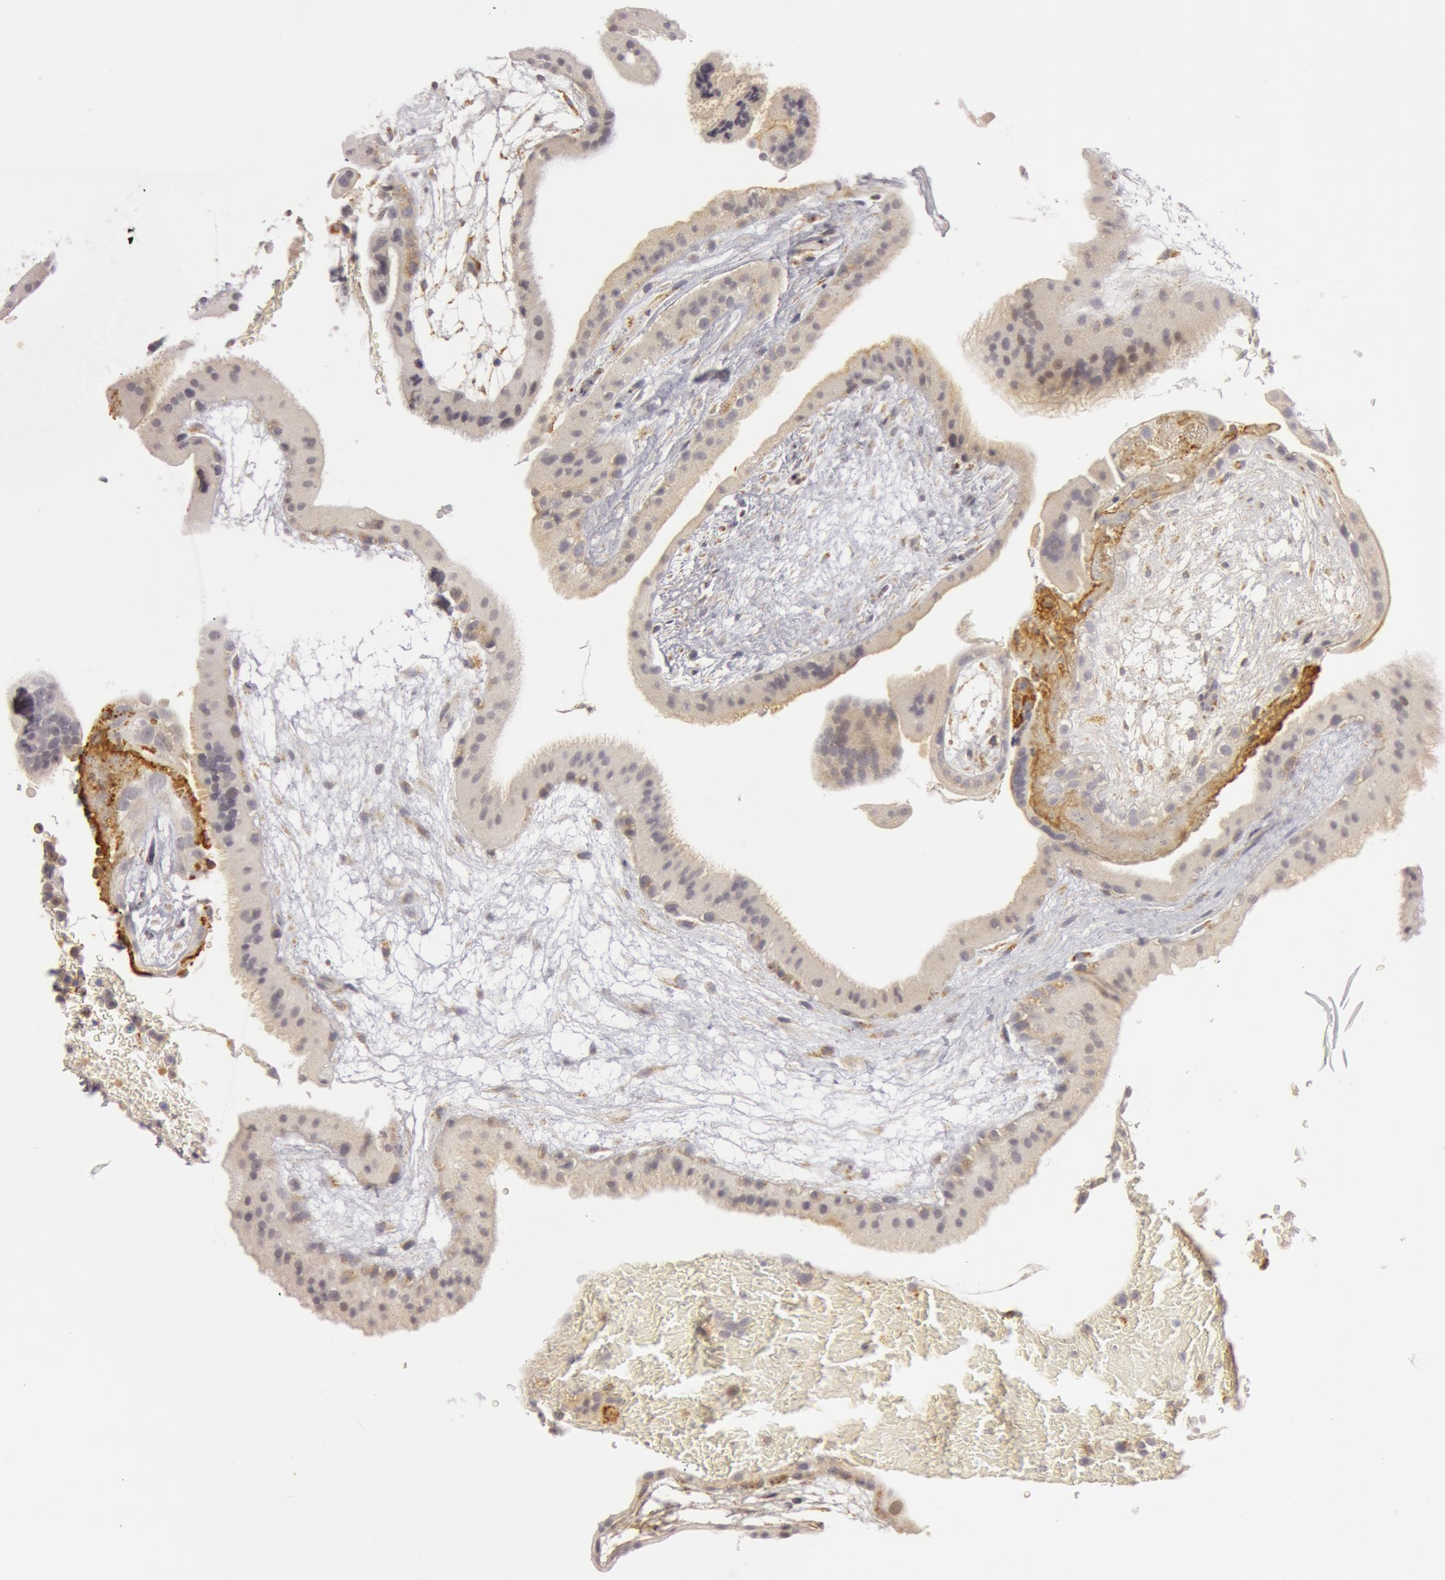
{"staining": {"intensity": "negative", "quantity": "none", "location": "none"}, "tissue": "placenta", "cell_type": "Decidual cells", "image_type": "normal", "snomed": [{"axis": "morphology", "description": "Normal tissue, NOS"}, {"axis": "topography", "description": "Placenta"}], "caption": "The histopathology image displays no significant expression in decidual cells of placenta.", "gene": "C7", "patient": {"sex": "female", "age": 19}}